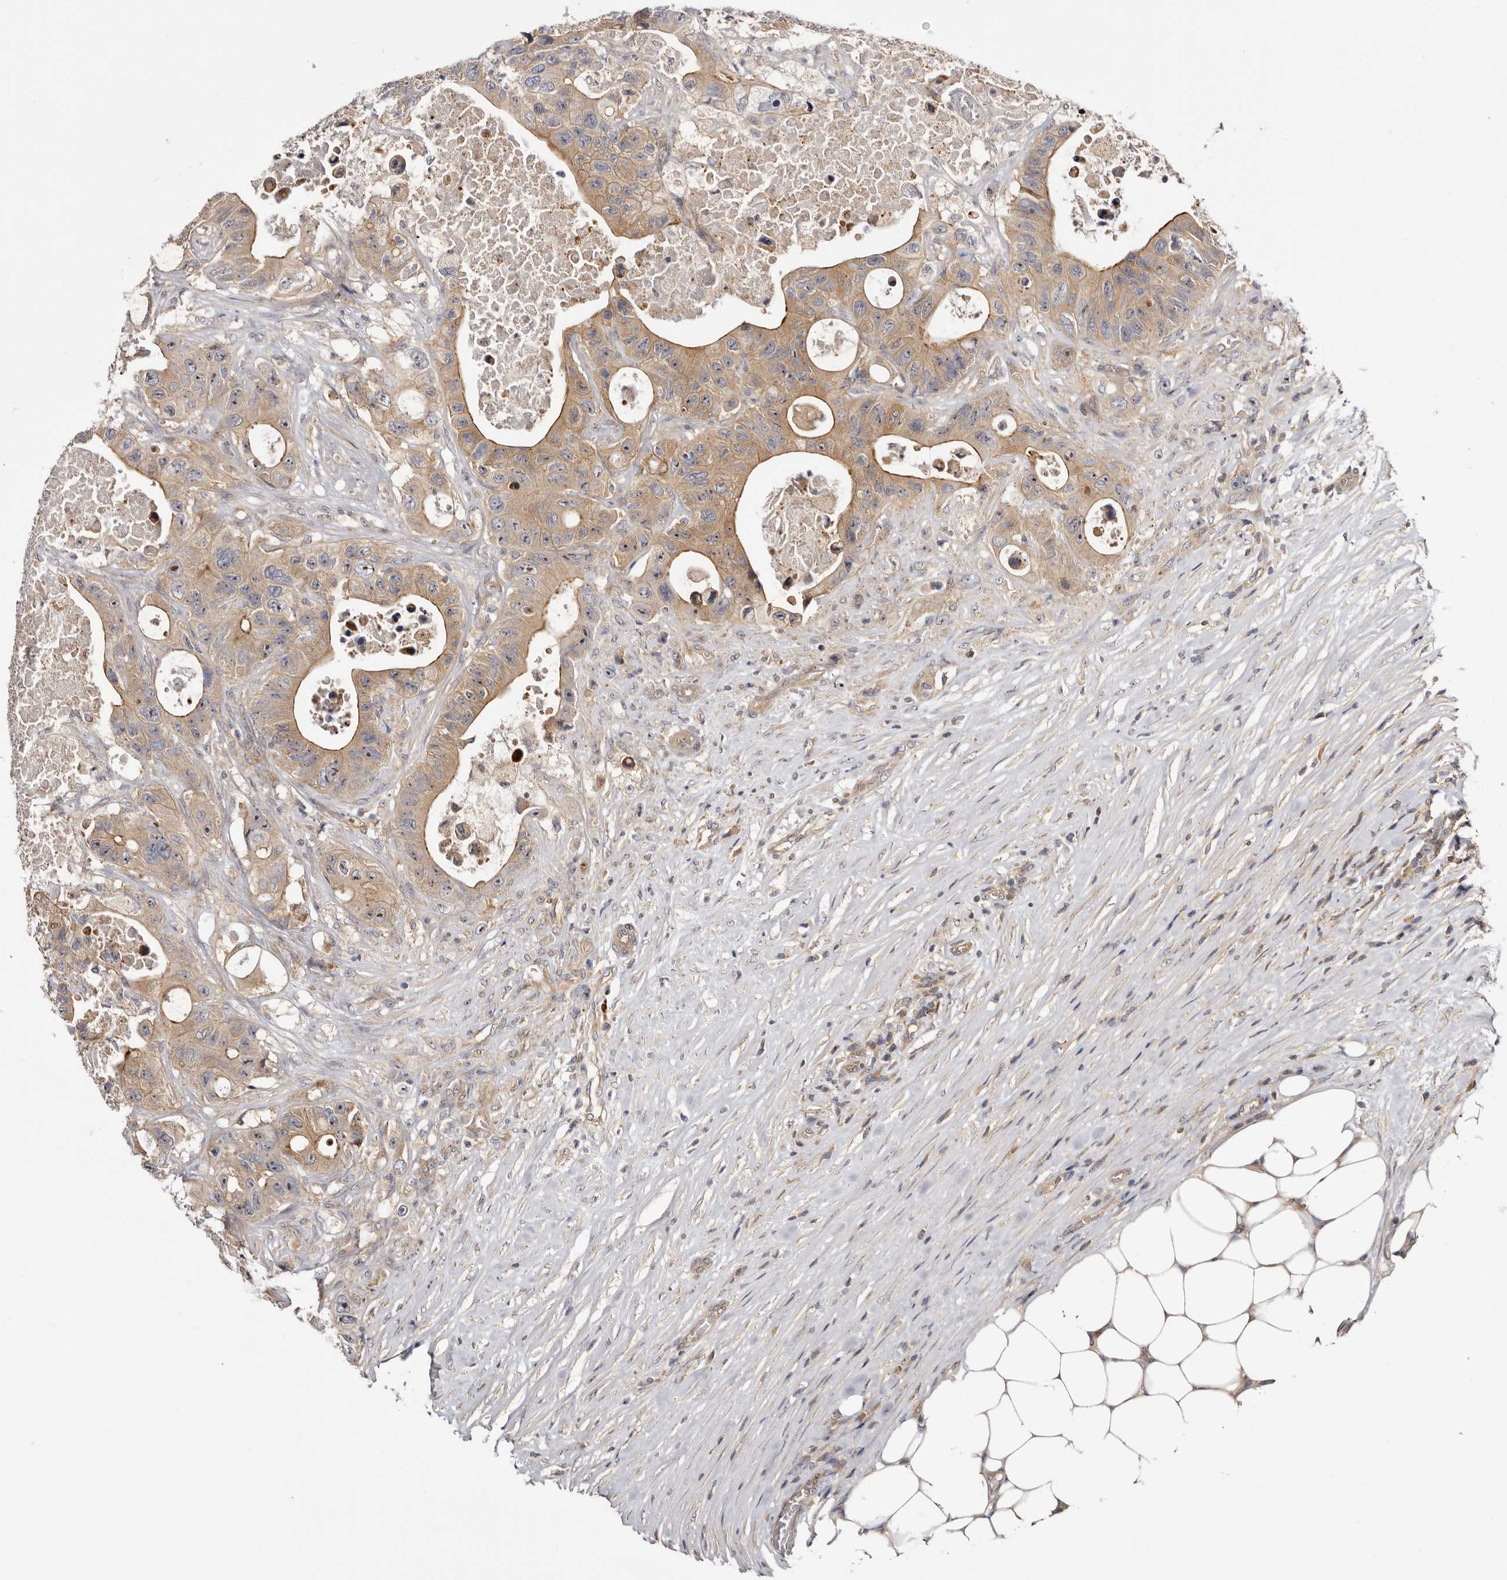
{"staining": {"intensity": "moderate", "quantity": ">75%", "location": "cytoplasmic/membranous,nuclear"}, "tissue": "colorectal cancer", "cell_type": "Tumor cells", "image_type": "cancer", "snomed": [{"axis": "morphology", "description": "Adenocarcinoma, NOS"}, {"axis": "topography", "description": "Colon"}], "caption": "Protein analysis of colorectal cancer (adenocarcinoma) tissue displays moderate cytoplasmic/membranous and nuclear positivity in approximately >75% of tumor cells. (IHC, brightfield microscopy, high magnification).", "gene": "PANK4", "patient": {"sex": "female", "age": 46}}